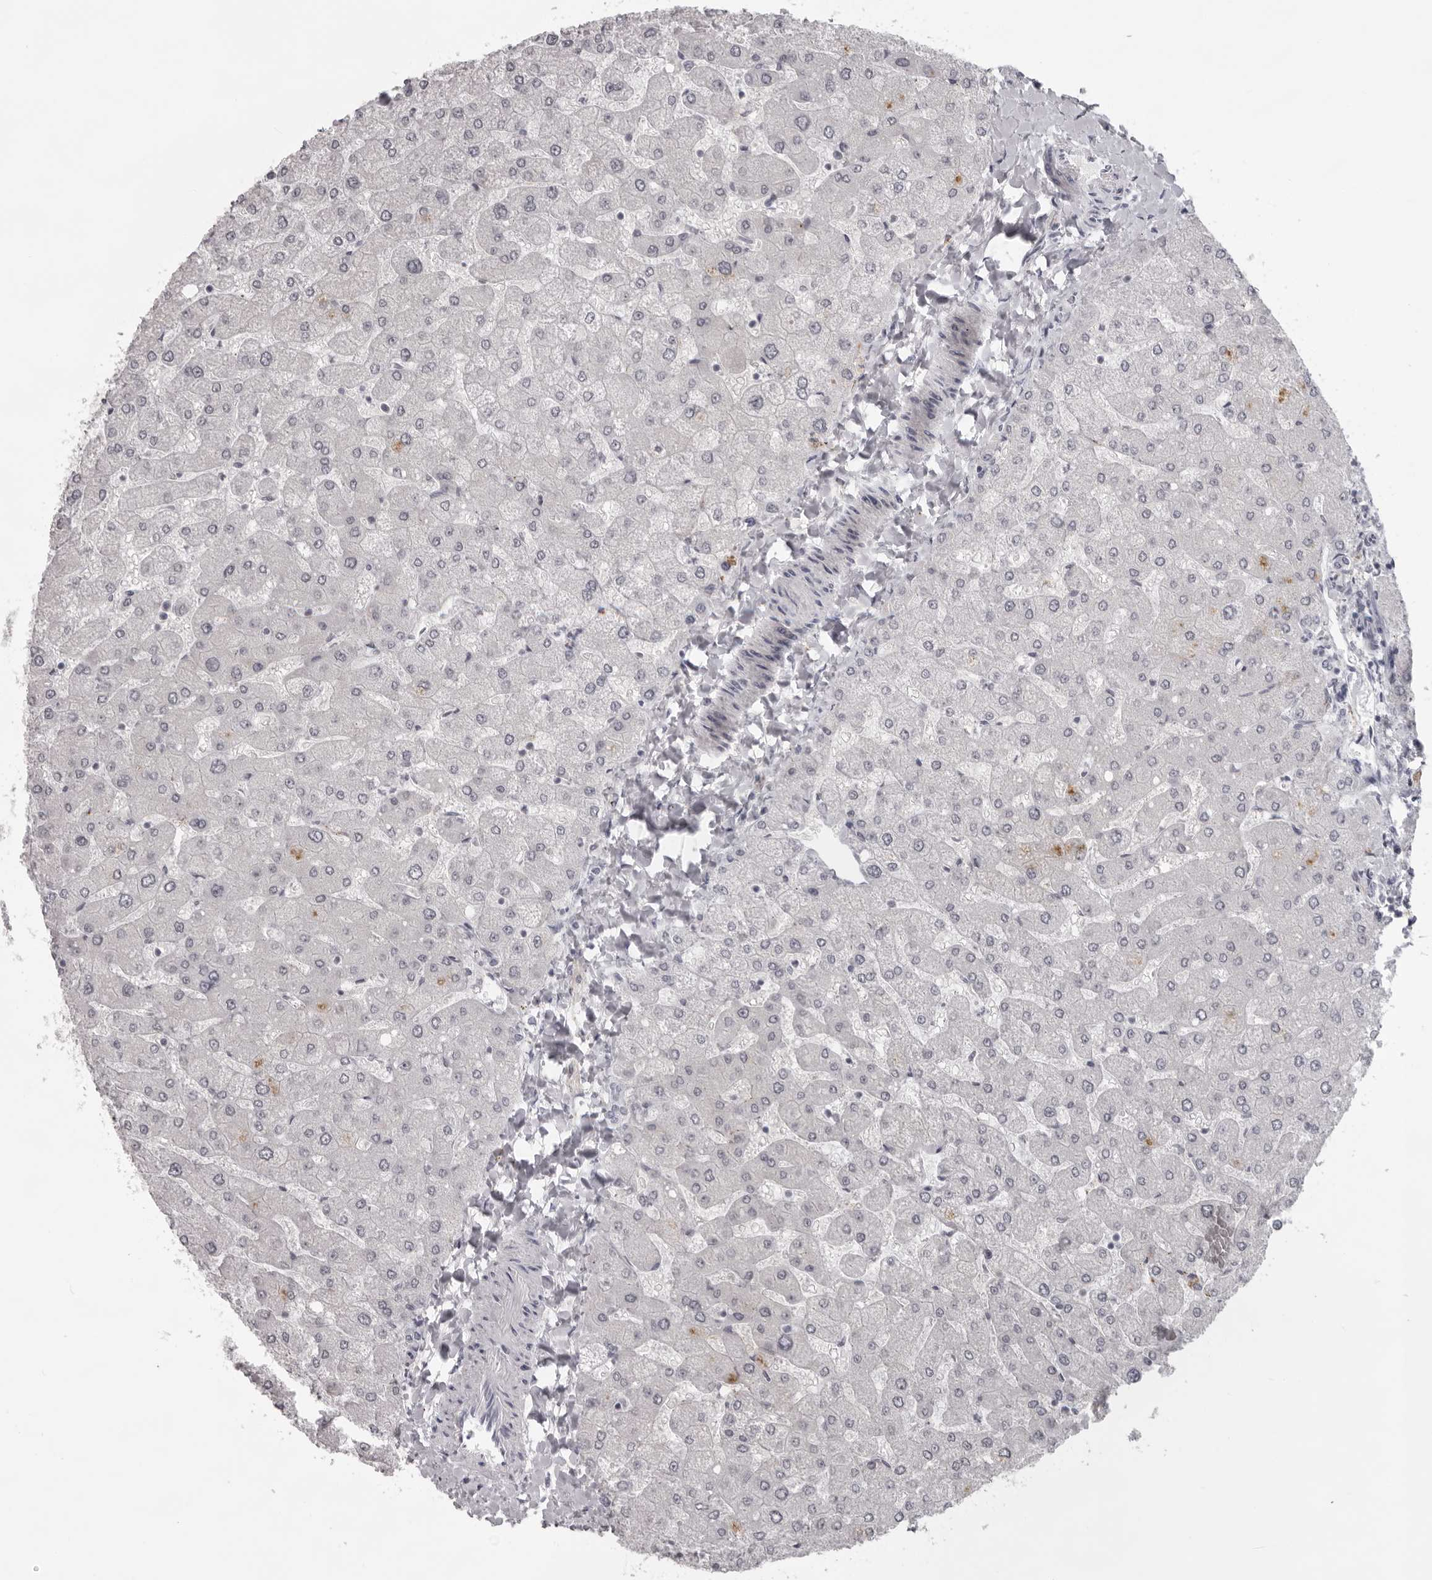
{"staining": {"intensity": "negative", "quantity": "none", "location": "none"}, "tissue": "liver", "cell_type": "Cholangiocytes", "image_type": "normal", "snomed": [{"axis": "morphology", "description": "Normal tissue, NOS"}, {"axis": "topography", "description": "Liver"}], "caption": "Cholangiocytes are negative for brown protein staining in normal liver. (Stains: DAB (3,3'-diaminobenzidine) immunohistochemistry with hematoxylin counter stain, Microscopy: brightfield microscopy at high magnification).", "gene": "NUDT18", "patient": {"sex": "male", "age": 55}}